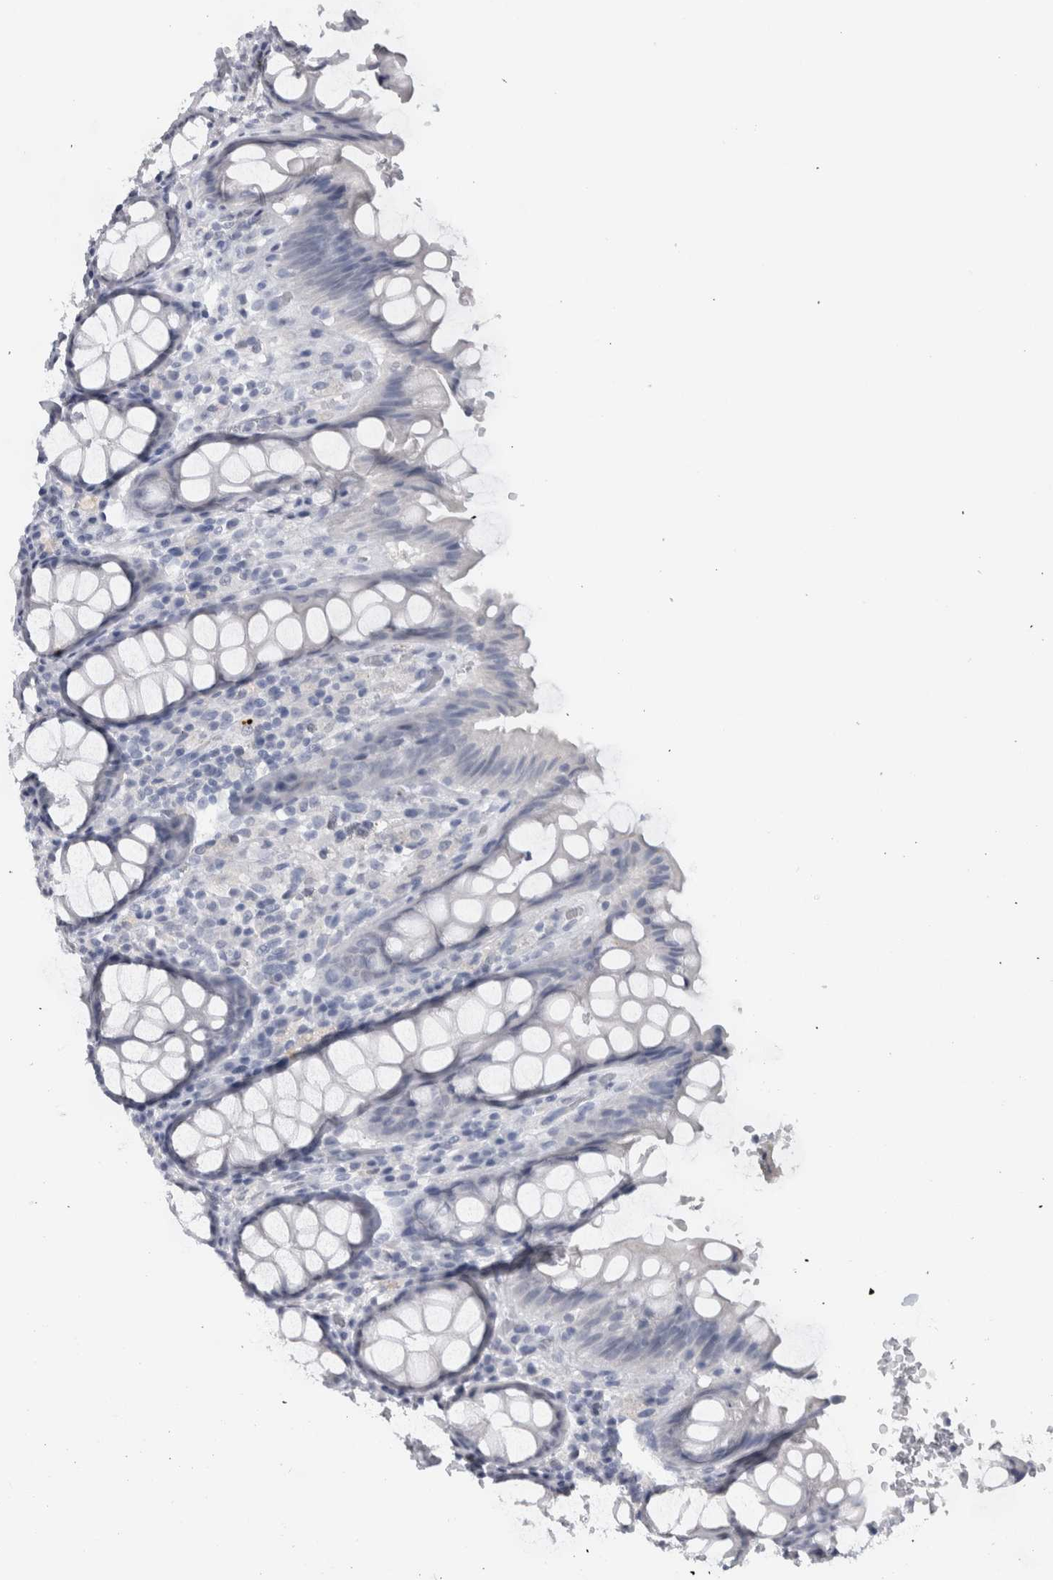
{"staining": {"intensity": "negative", "quantity": "none", "location": "none"}, "tissue": "rectum", "cell_type": "Glandular cells", "image_type": "normal", "snomed": [{"axis": "morphology", "description": "Normal tissue, NOS"}, {"axis": "topography", "description": "Rectum"}], "caption": "DAB (3,3'-diaminobenzidine) immunohistochemical staining of normal human rectum reveals no significant staining in glandular cells. The staining was performed using DAB to visualize the protein expression in brown, while the nuclei were stained in blue with hematoxylin (Magnification: 20x).", "gene": "ADAM2", "patient": {"sex": "male", "age": 64}}